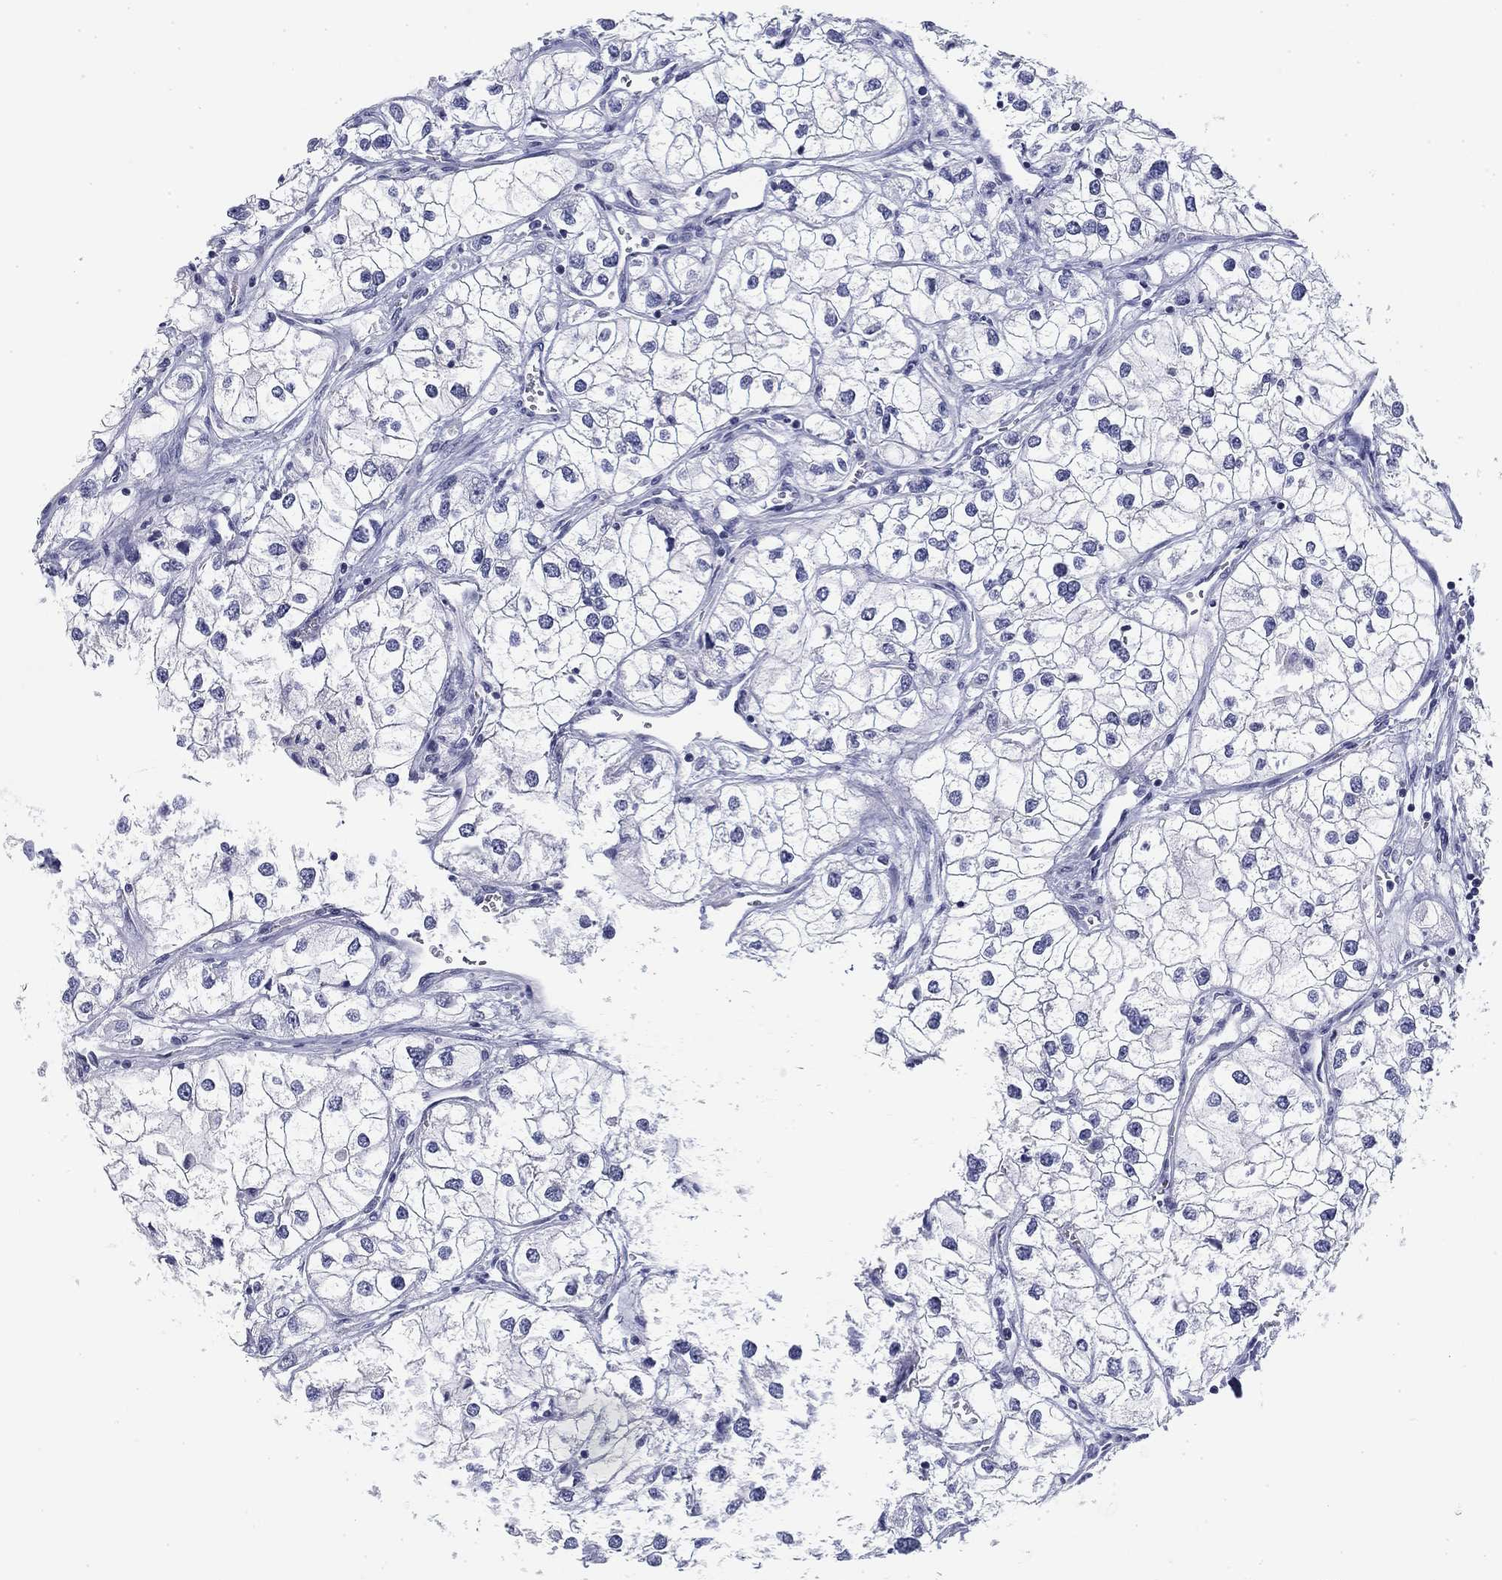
{"staining": {"intensity": "negative", "quantity": "none", "location": "none"}, "tissue": "renal cancer", "cell_type": "Tumor cells", "image_type": "cancer", "snomed": [{"axis": "morphology", "description": "Adenocarcinoma, NOS"}, {"axis": "topography", "description": "Kidney"}], "caption": "Immunohistochemistry of human adenocarcinoma (renal) exhibits no positivity in tumor cells.", "gene": "CD79B", "patient": {"sex": "male", "age": 59}}